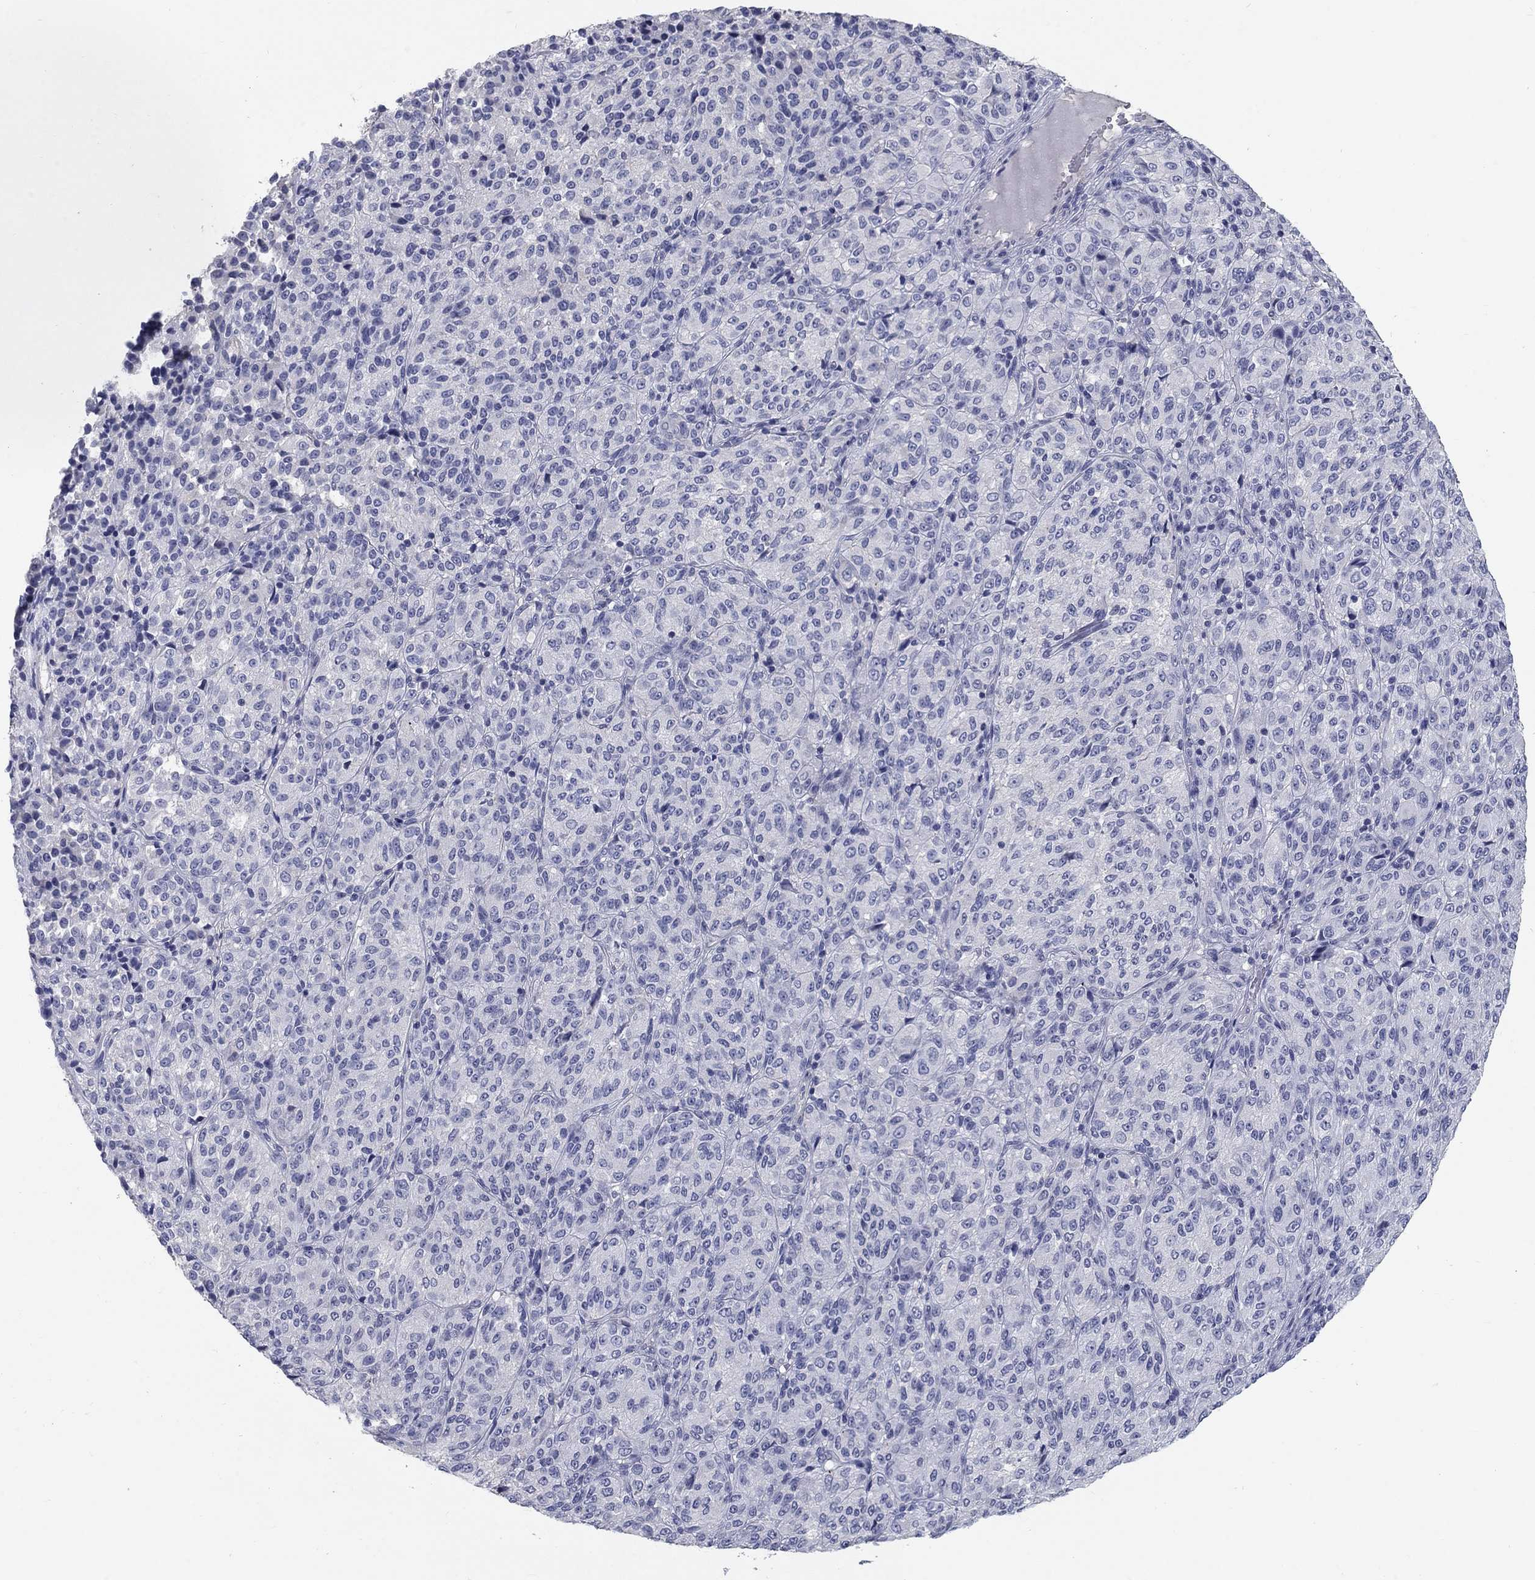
{"staining": {"intensity": "negative", "quantity": "none", "location": "none"}, "tissue": "melanoma", "cell_type": "Tumor cells", "image_type": "cancer", "snomed": [{"axis": "morphology", "description": "Malignant melanoma, Metastatic site"}, {"axis": "topography", "description": "Brain"}], "caption": "Immunohistochemistry (IHC) micrograph of human malignant melanoma (metastatic site) stained for a protein (brown), which reveals no expression in tumor cells.", "gene": "PTH1R", "patient": {"sex": "female", "age": 56}}